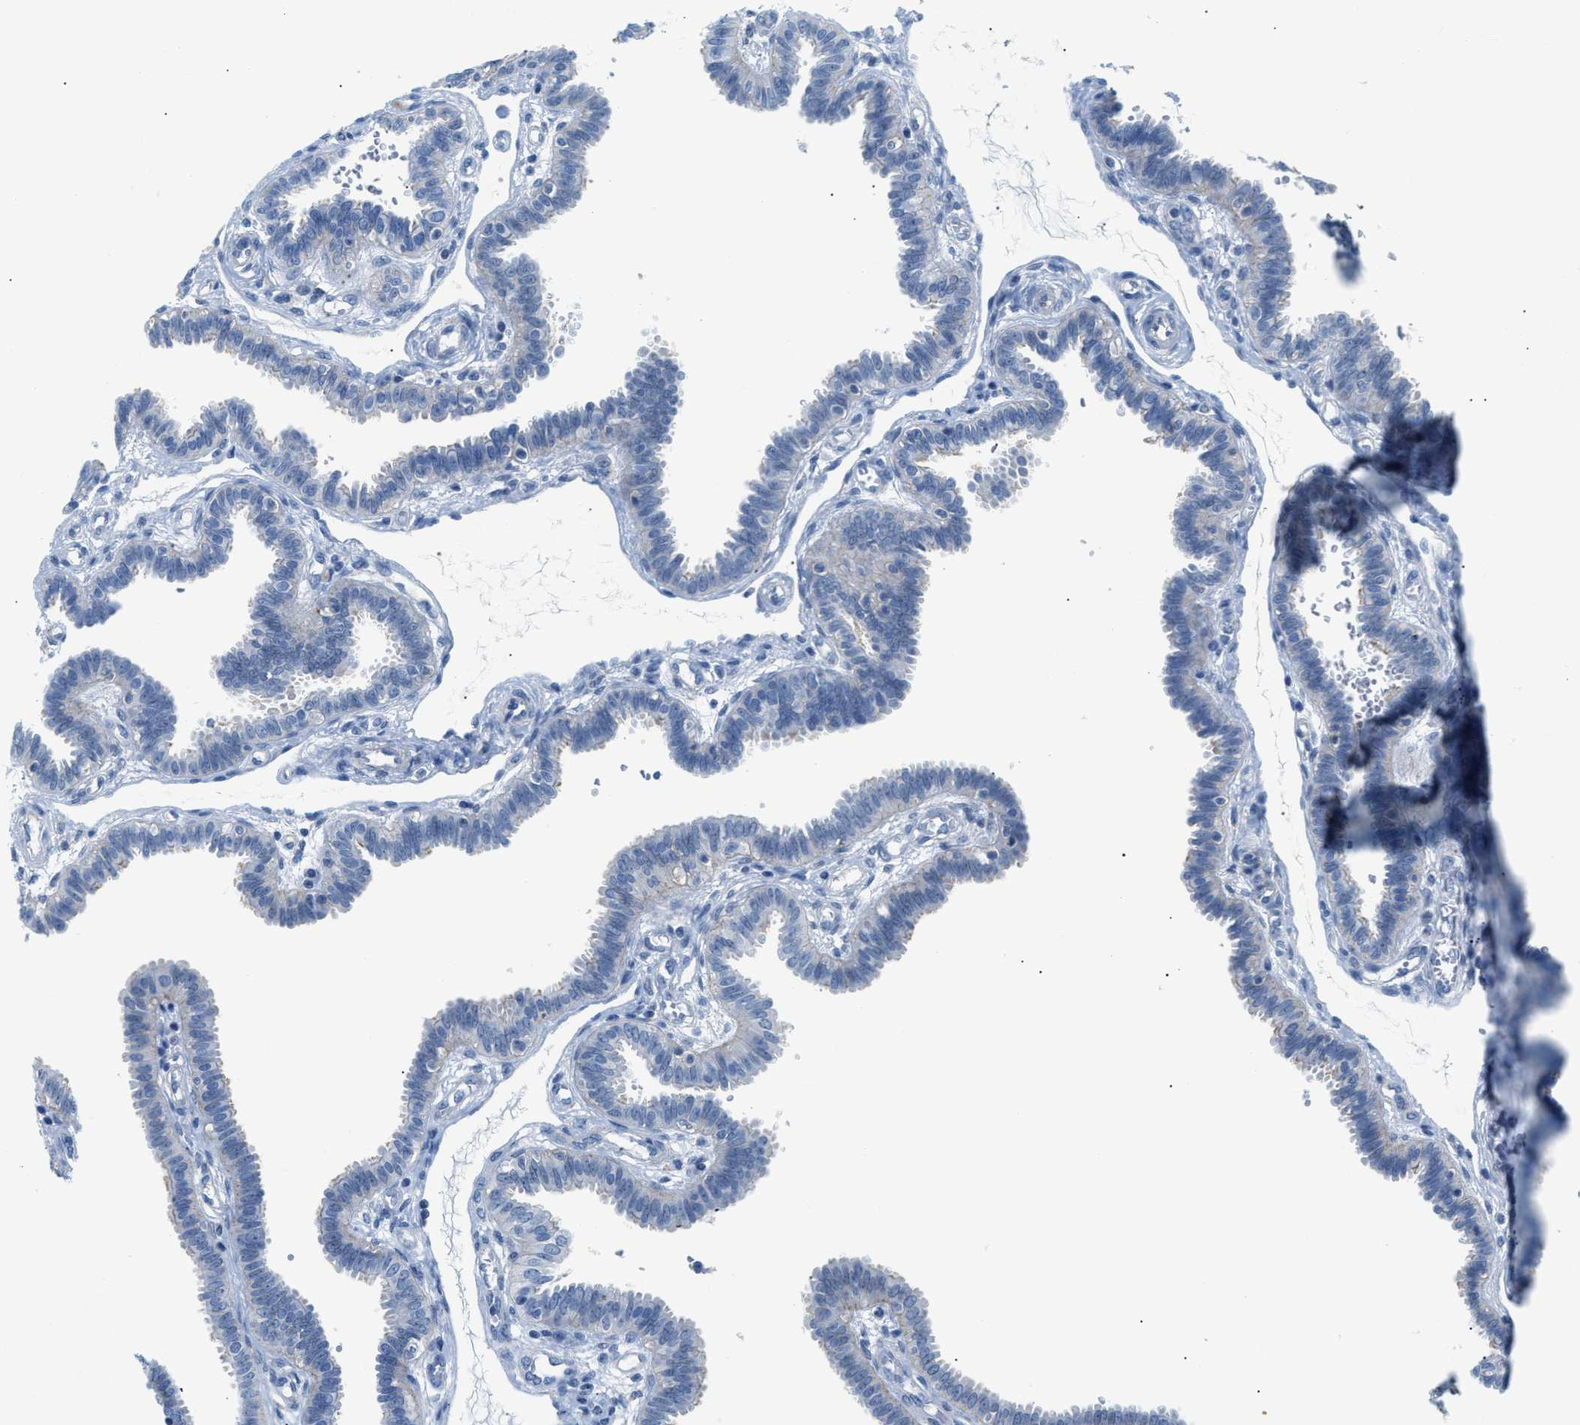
{"staining": {"intensity": "negative", "quantity": "none", "location": "none"}, "tissue": "fallopian tube", "cell_type": "Glandular cells", "image_type": "normal", "snomed": [{"axis": "morphology", "description": "Normal tissue, NOS"}, {"axis": "topography", "description": "Fallopian tube"}], "caption": "Fallopian tube was stained to show a protein in brown. There is no significant positivity in glandular cells. (Stains: DAB (3,3'-diaminobenzidine) immunohistochemistry with hematoxylin counter stain, Microscopy: brightfield microscopy at high magnification).", "gene": "FDCSP", "patient": {"sex": "female", "age": 32}}